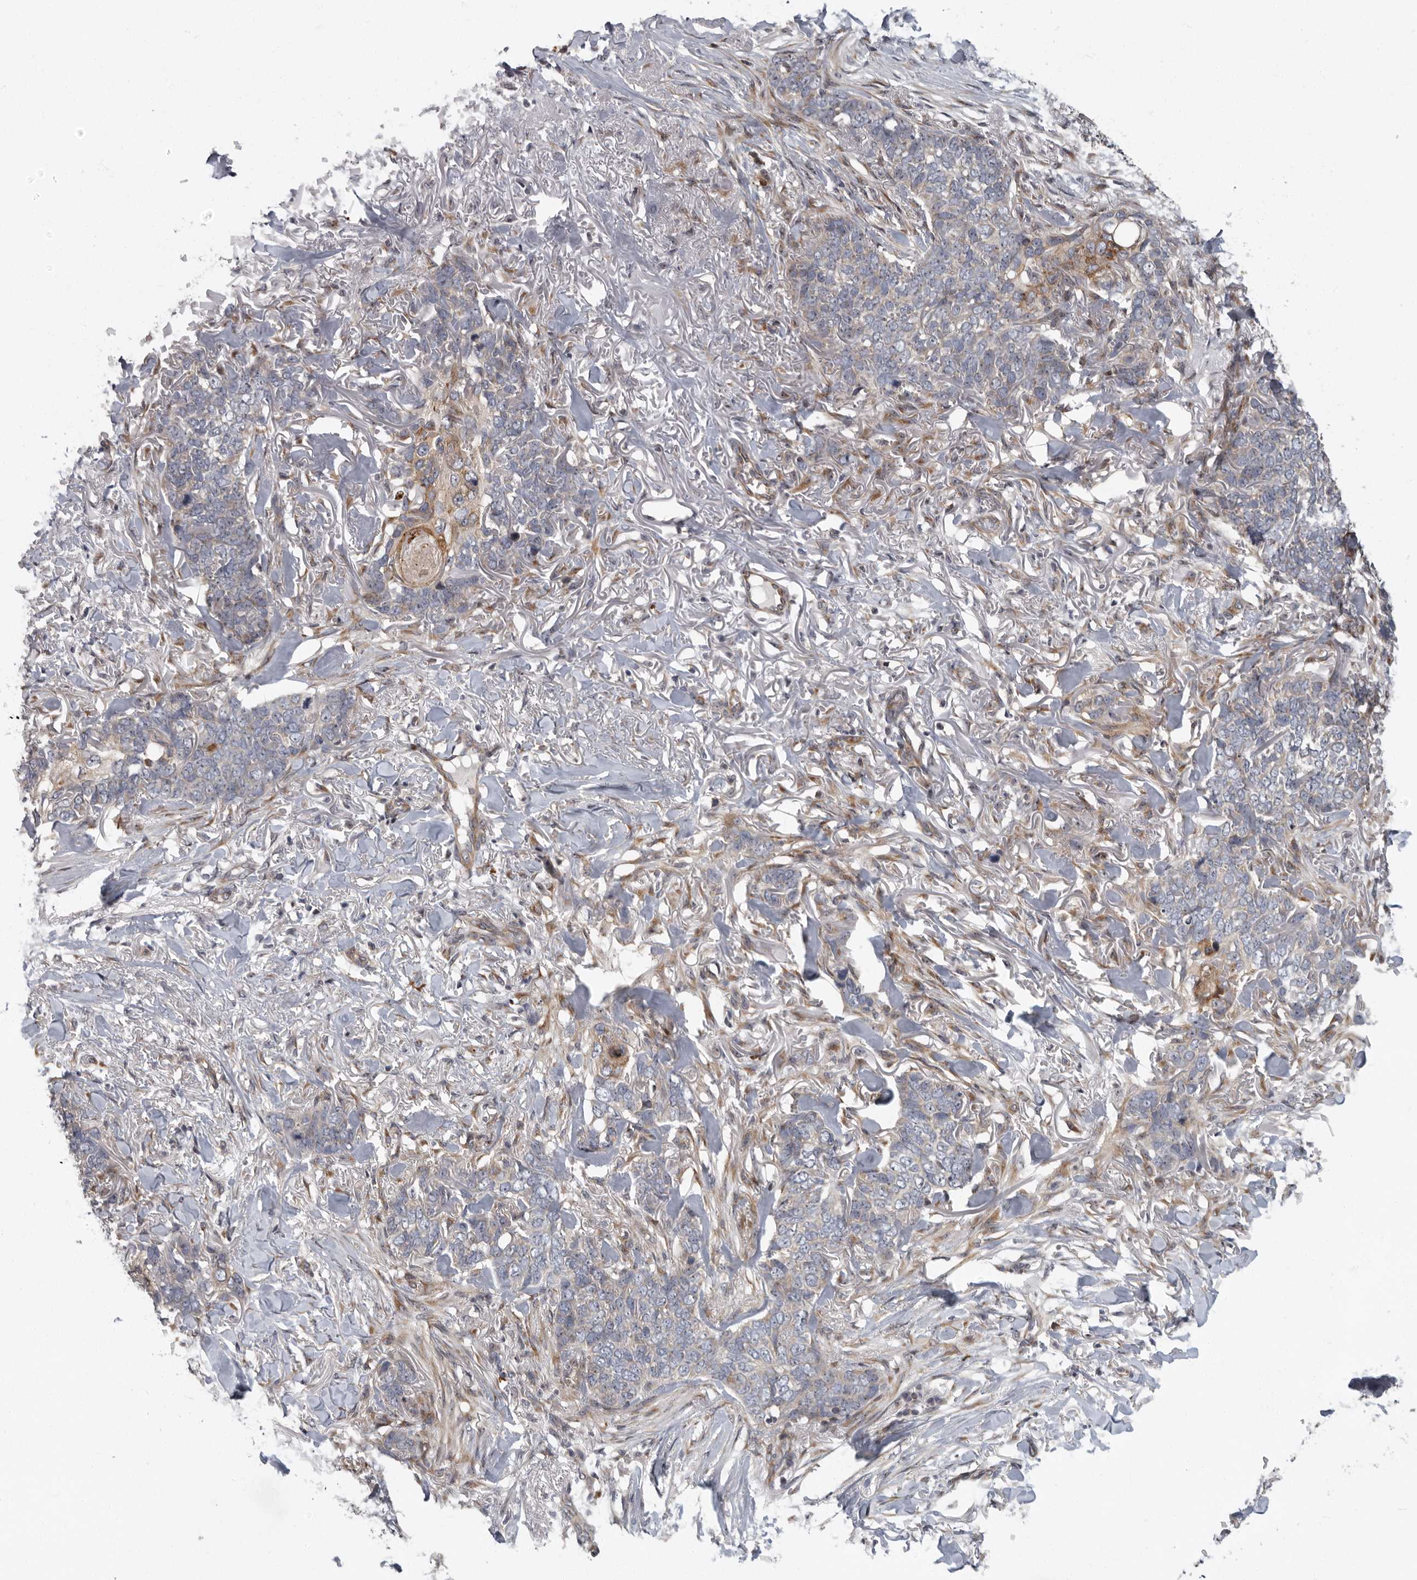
{"staining": {"intensity": "negative", "quantity": "none", "location": "none"}, "tissue": "skin cancer", "cell_type": "Tumor cells", "image_type": "cancer", "snomed": [{"axis": "morphology", "description": "Normal tissue, NOS"}, {"axis": "morphology", "description": "Basal cell carcinoma"}, {"axis": "topography", "description": "Skin"}], "caption": "There is no significant positivity in tumor cells of skin cancer (basal cell carcinoma).", "gene": "PDCD11", "patient": {"sex": "male", "age": 77}}